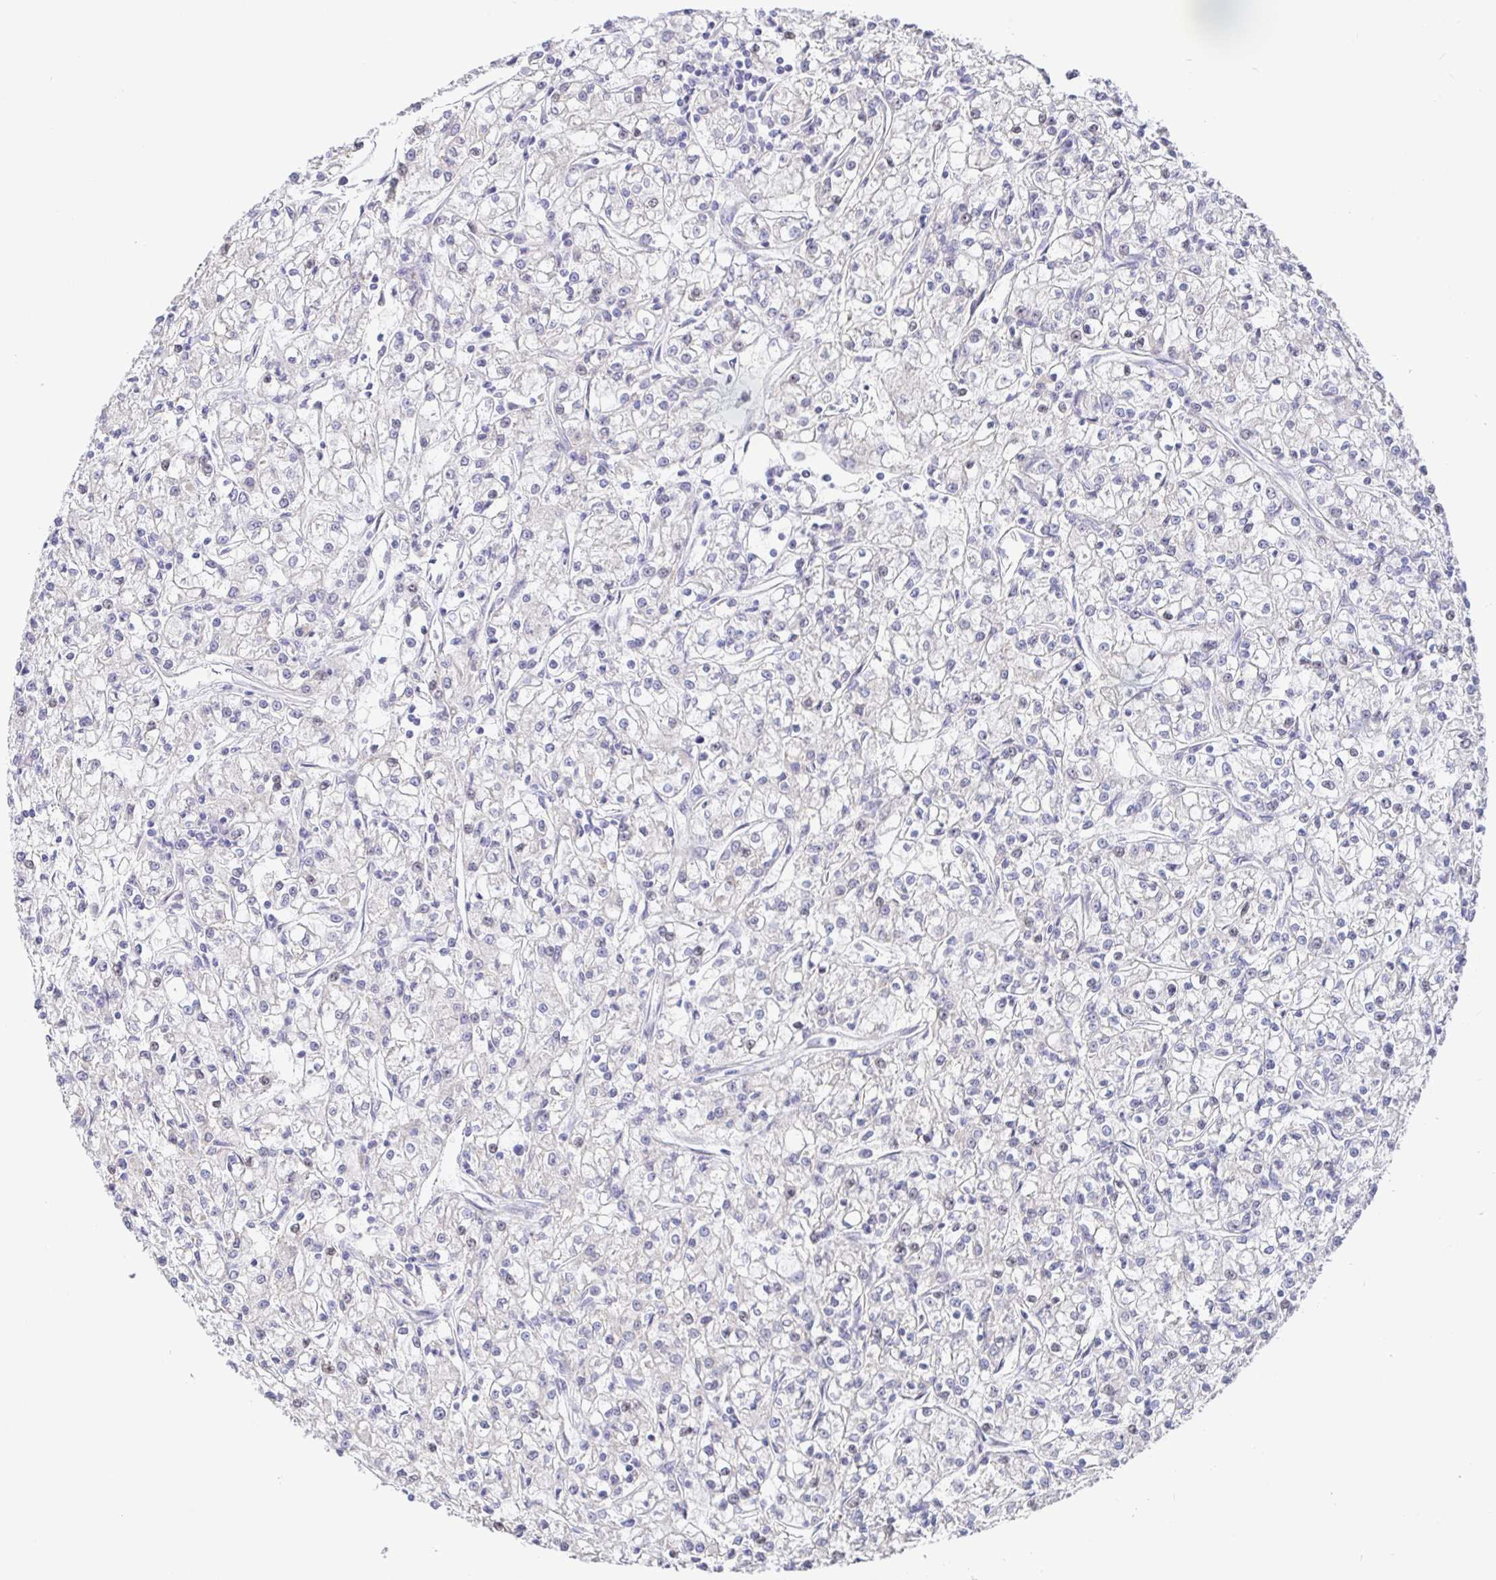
{"staining": {"intensity": "negative", "quantity": "none", "location": "none"}, "tissue": "renal cancer", "cell_type": "Tumor cells", "image_type": "cancer", "snomed": [{"axis": "morphology", "description": "Adenocarcinoma, NOS"}, {"axis": "topography", "description": "Kidney"}], "caption": "Adenocarcinoma (renal) was stained to show a protein in brown. There is no significant positivity in tumor cells. Nuclei are stained in blue.", "gene": "CIT", "patient": {"sex": "female", "age": 59}}